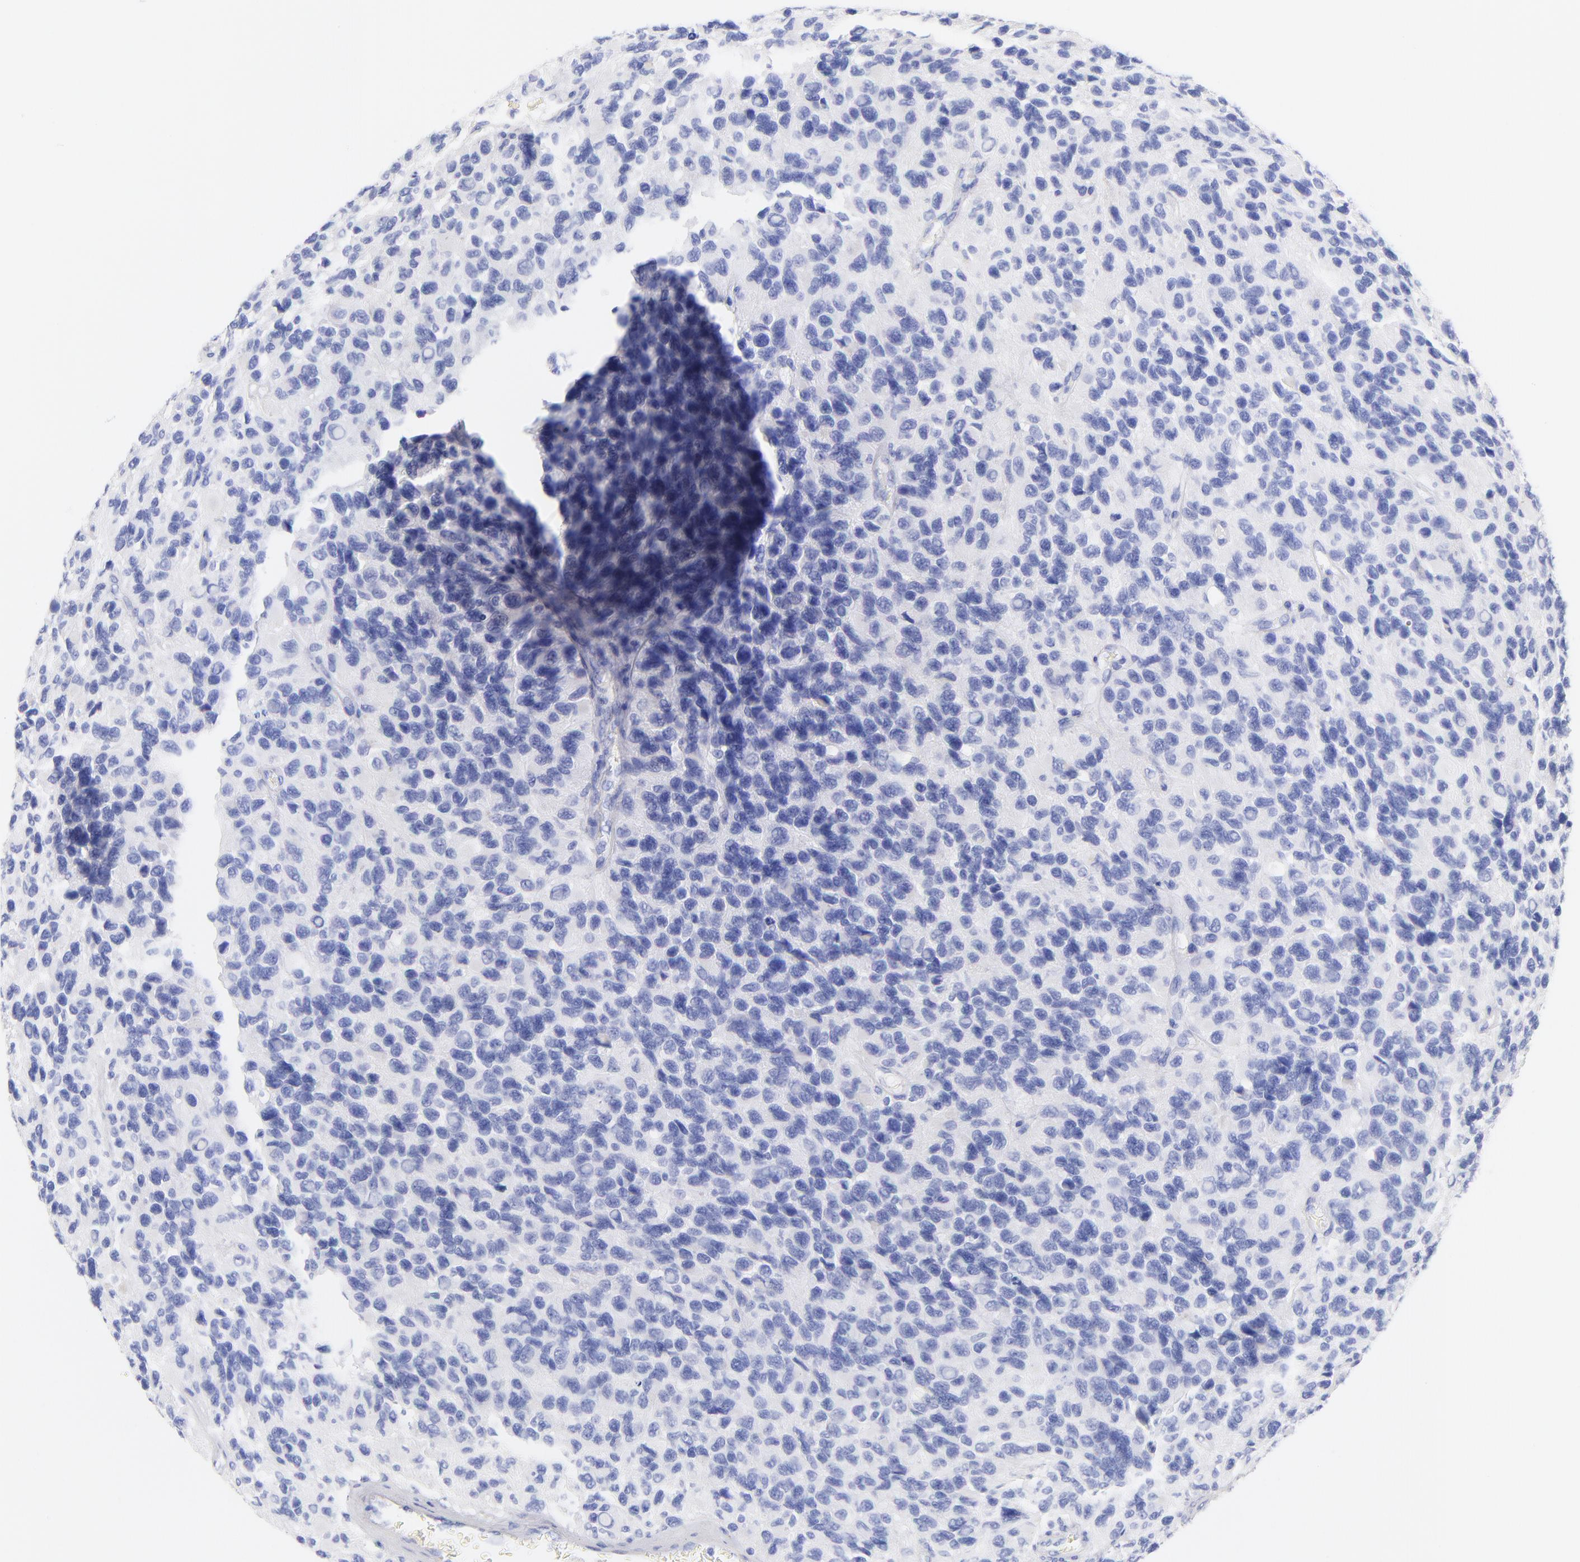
{"staining": {"intensity": "negative", "quantity": "none", "location": "none"}, "tissue": "glioma", "cell_type": "Tumor cells", "image_type": "cancer", "snomed": [{"axis": "morphology", "description": "Glioma, malignant, High grade"}, {"axis": "topography", "description": "Brain"}], "caption": "Tumor cells are negative for protein expression in human glioma.", "gene": "C1QTNF6", "patient": {"sex": "male", "age": 77}}